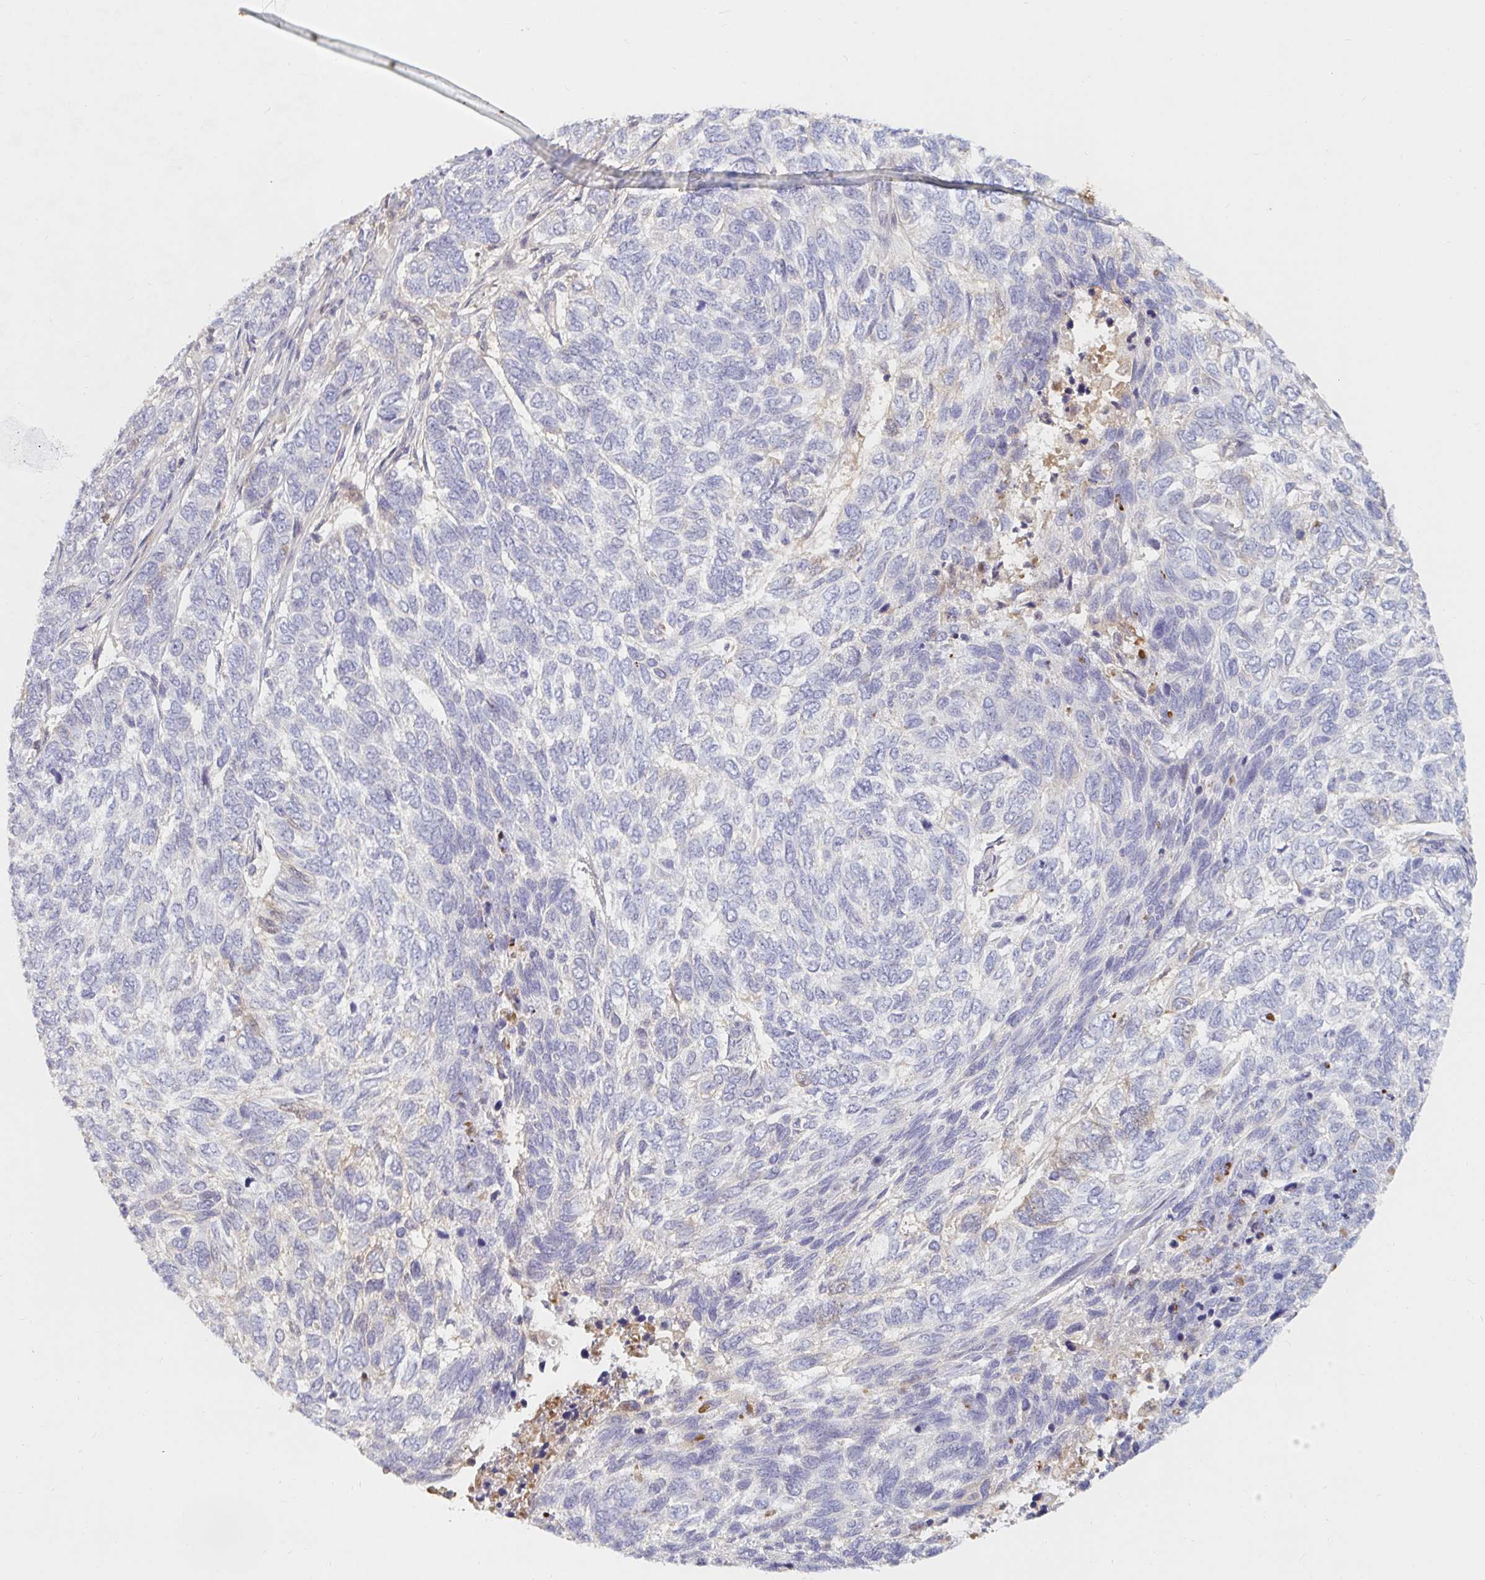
{"staining": {"intensity": "negative", "quantity": "none", "location": "none"}, "tissue": "skin cancer", "cell_type": "Tumor cells", "image_type": "cancer", "snomed": [{"axis": "morphology", "description": "Basal cell carcinoma"}, {"axis": "topography", "description": "Skin"}], "caption": "Tumor cells show no significant protein expression in skin cancer (basal cell carcinoma).", "gene": "NME9", "patient": {"sex": "female", "age": 65}}